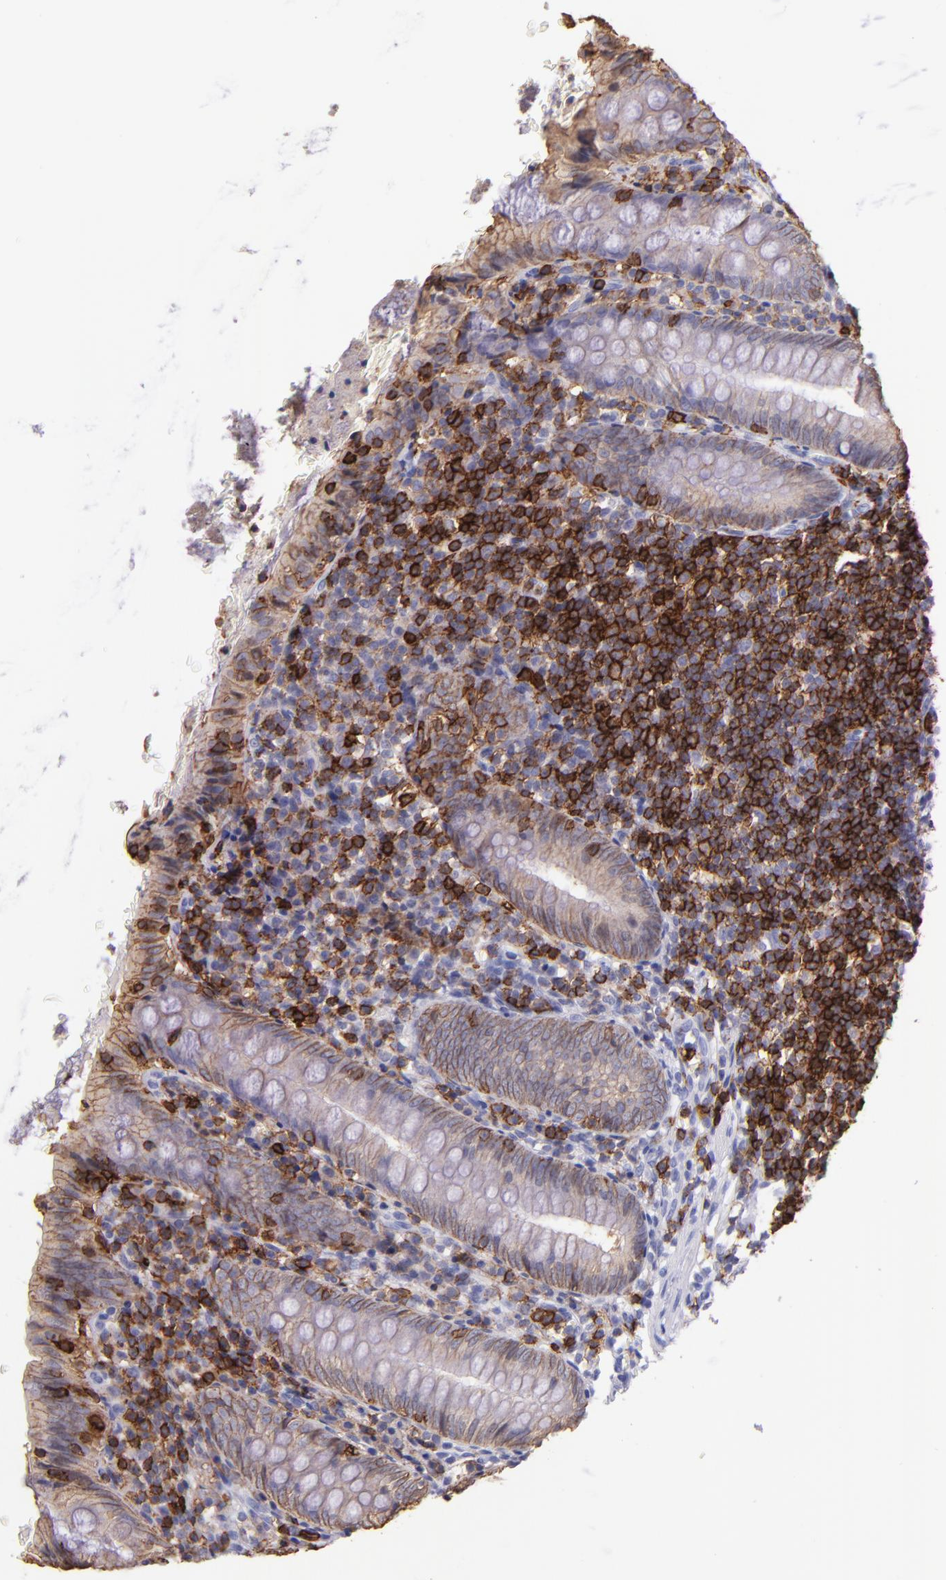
{"staining": {"intensity": "weak", "quantity": "<25%", "location": "cytoplasmic/membranous"}, "tissue": "appendix", "cell_type": "Glandular cells", "image_type": "normal", "snomed": [{"axis": "morphology", "description": "Normal tissue, NOS"}, {"axis": "topography", "description": "Appendix"}], "caption": "Micrograph shows no protein staining in glandular cells of benign appendix.", "gene": "SPN", "patient": {"sex": "female", "age": 10}}